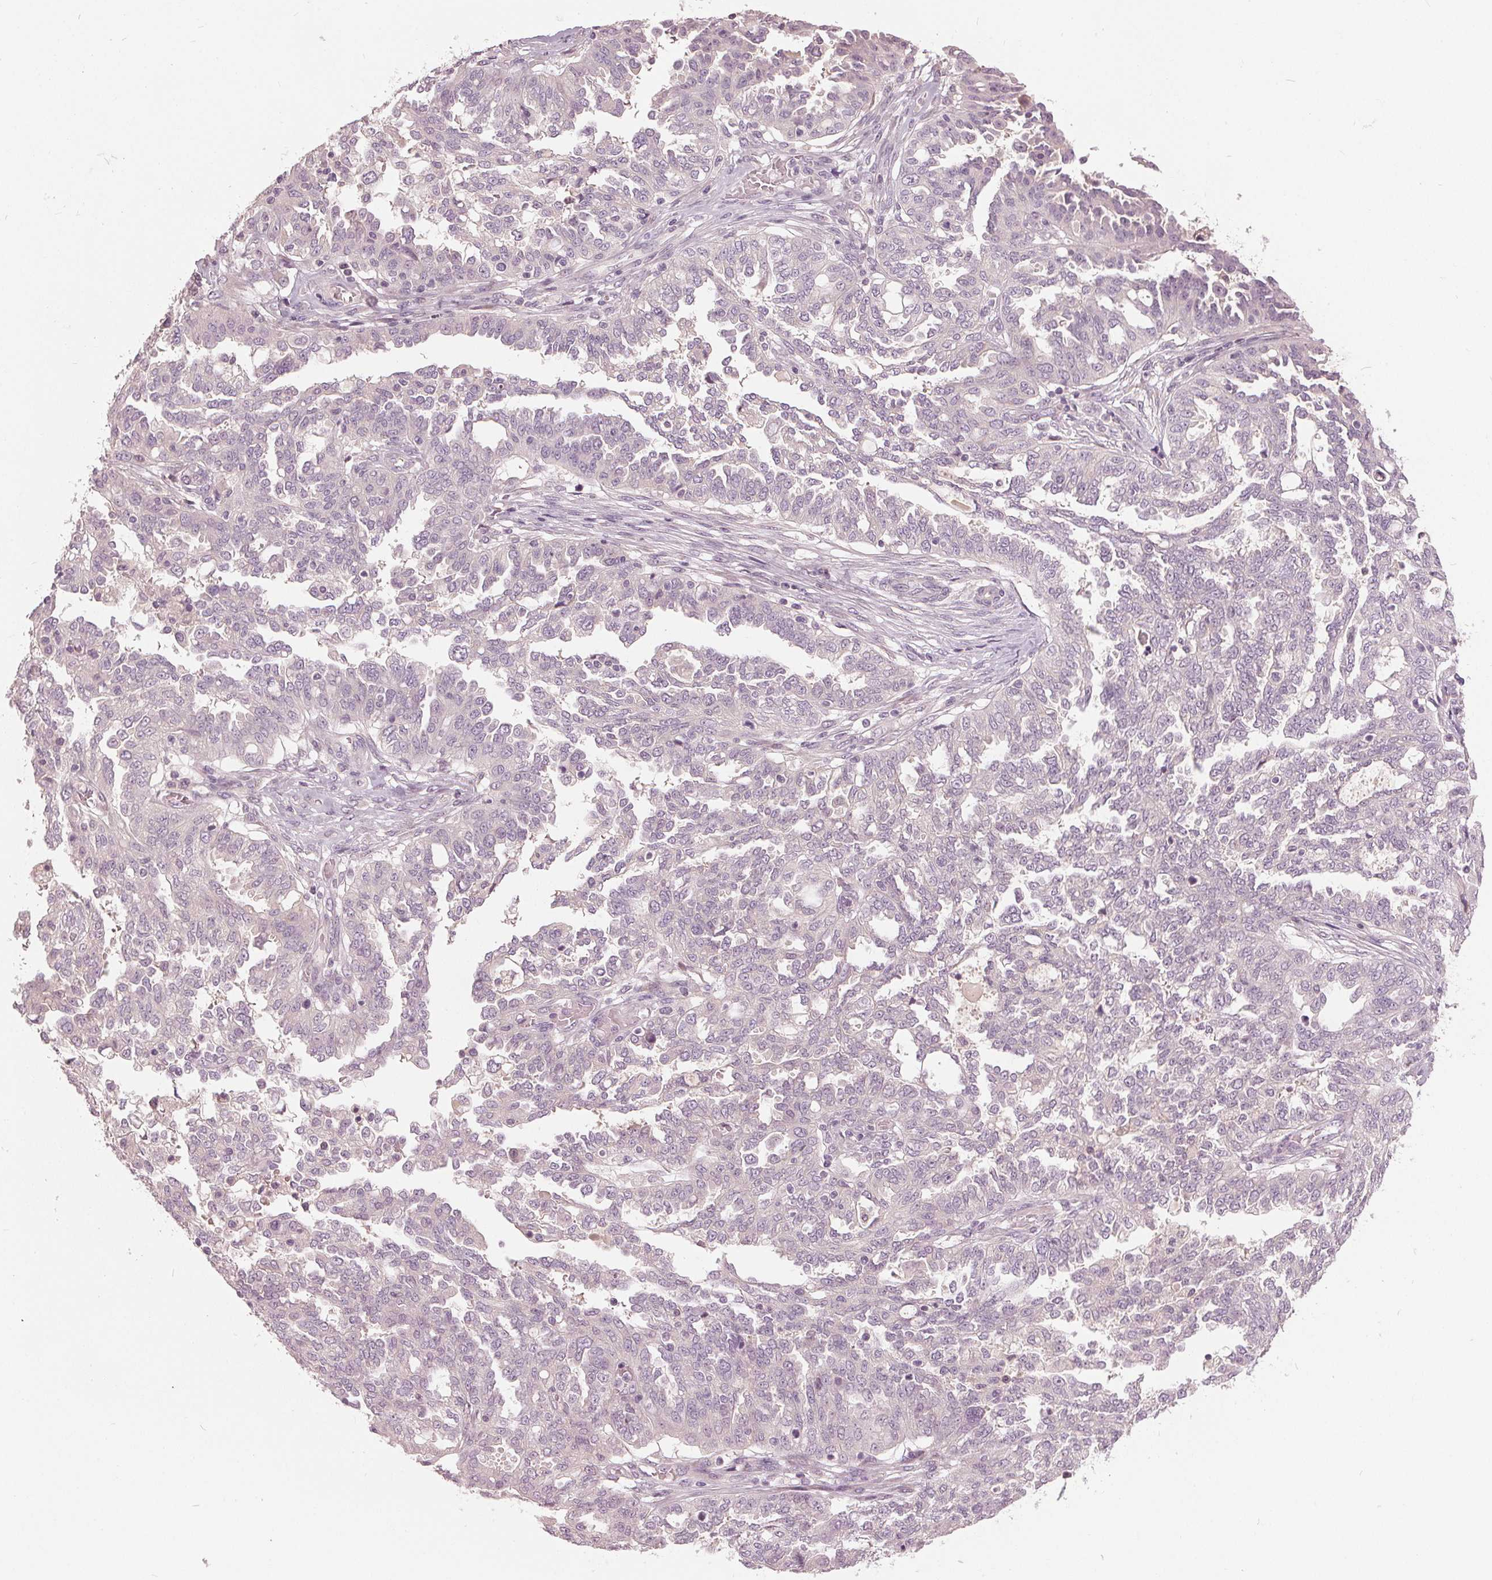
{"staining": {"intensity": "negative", "quantity": "none", "location": "none"}, "tissue": "ovarian cancer", "cell_type": "Tumor cells", "image_type": "cancer", "snomed": [{"axis": "morphology", "description": "Cystadenocarcinoma, serous, NOS"}, {"axis": "topography", "description": "Ovary"}], "caption": "IHC micrograph of serous cystadenocarcinoma (ovarian) stained for a protein (brown), which exhibits no staining in tumor cells.", "gene": "KLK13", "patient": {"sex": "female", "age": 67}}